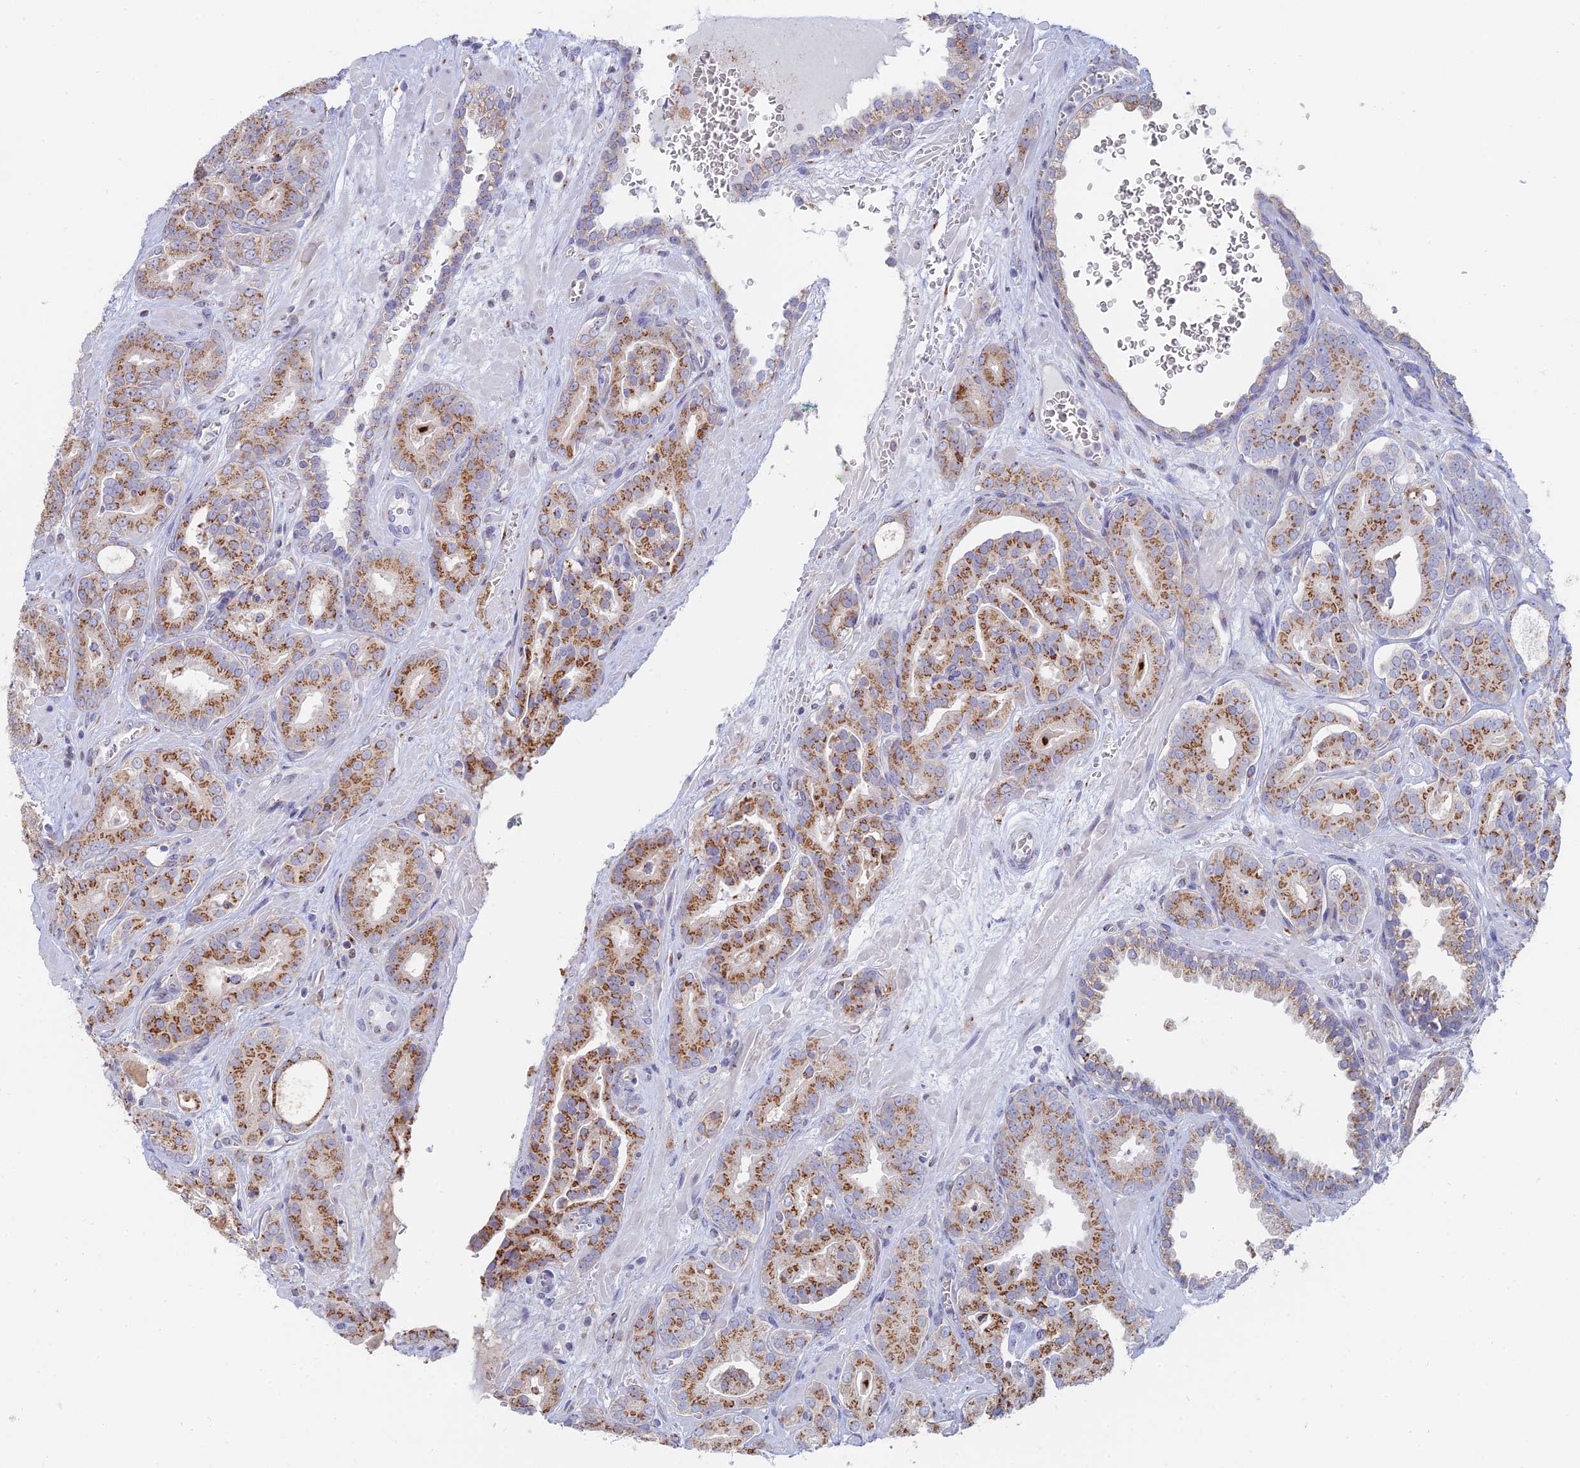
{"staining": {"intensity": "moderate", "quantity": ">75%", "location": "cytoplasmic/membranous"}, "tissue": "prostate cancer", "cell_type": "Tumor cells", "image_type": "cancer", "snomed": [{"axis": "morphology", "description": "Adenocarcinoma, High grade"}, {"axis": "topography", "description": "Prostate"}], "caption": "A high-resolution micrograph shows immunohistochemistry staining of adenocarcinoma (high-grade) (prostate), which exhibits moderate cytoplasmic/membranous staining in about >75% of tumor cells.", "gene": "HS2ST1", "patient": {"sex": "male", "age": 66}}